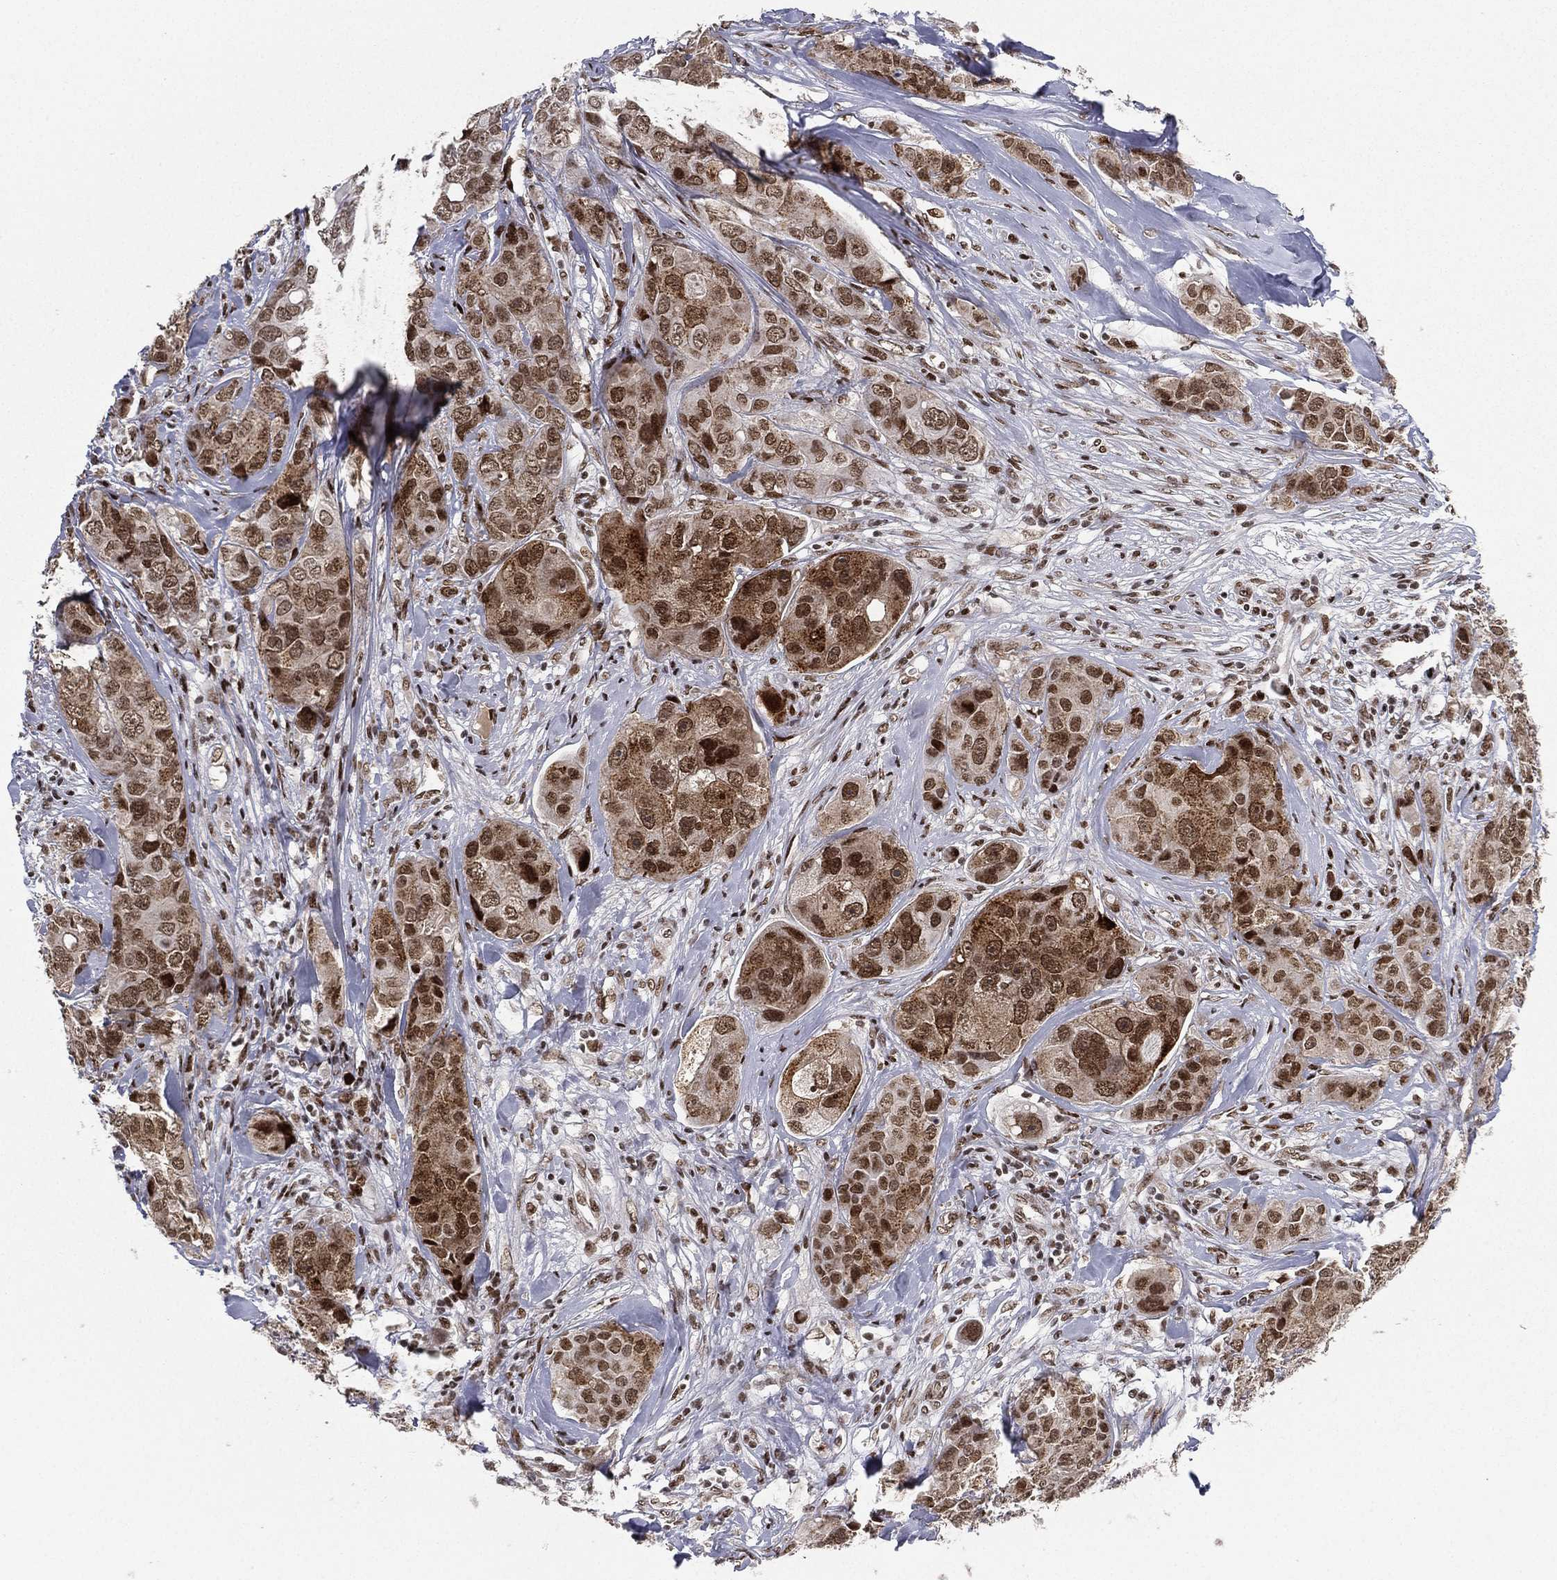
{"staining": {"intensity": "moderate", "quantity": ">75%", "location": "nuclear"}, "tissue": "breast cancer", "cell_type": "Tumor cells", "image_type": "cancer", "snomed": [{"axis": "morphology", "description": "Duct carcinoma"}, {"axis": "topography", "description": "Breast"}], "caption": "IHC photomicrograph of human infiltrating ductal carcinoma (breast) stained for a protein (brown), which shows medium levels of moderate nuclear staining in about >75% of tumor cells.", "gene": "RTF1", "patient": {"sex": "female", "age": 43}}